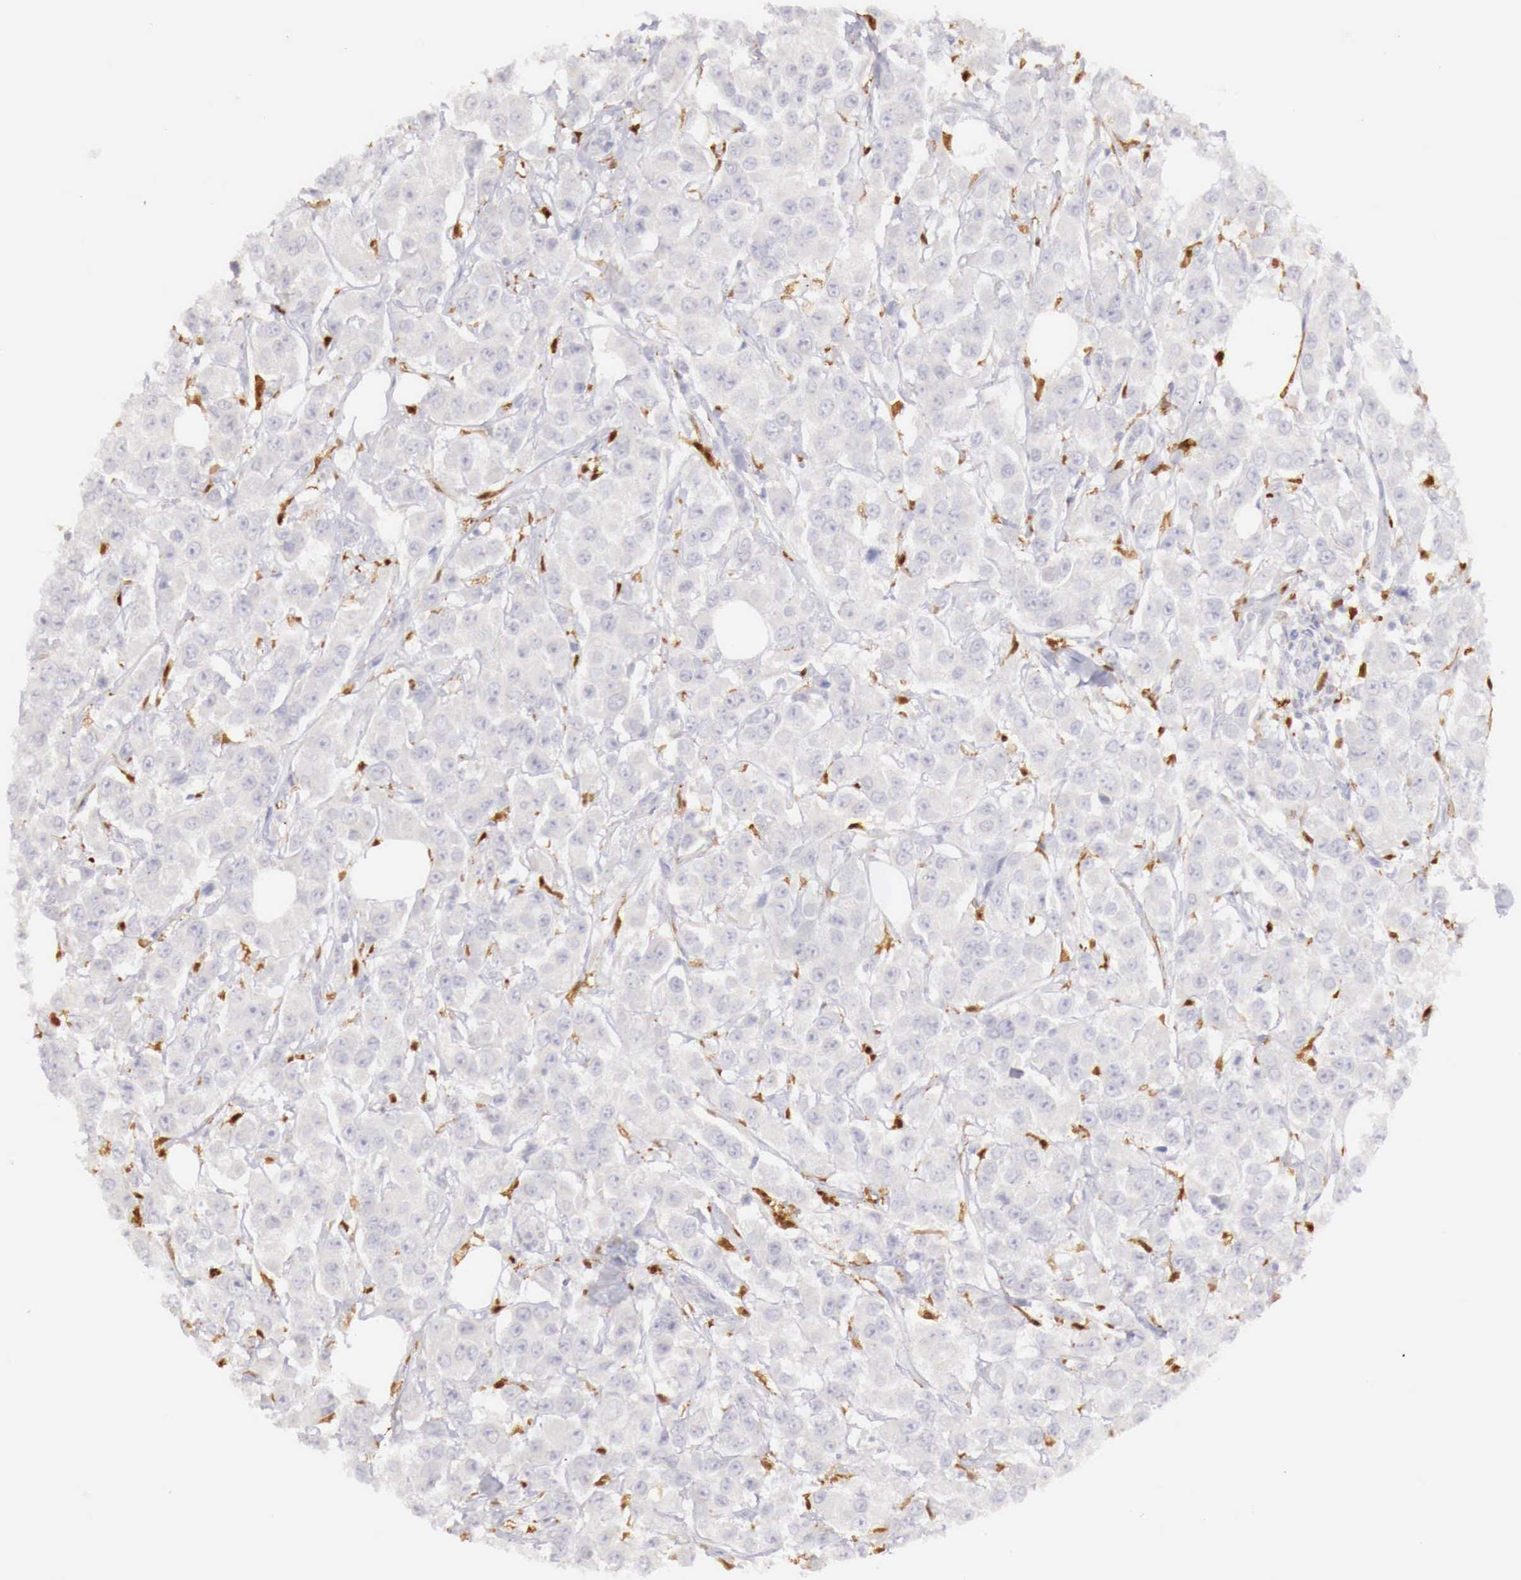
{"staining": {"intensity": "negative", "quantity": "none", "location": "none"}, "tissue": "breast cancer", "cell_type": "Tumor cells", "image_type": "cancer", "snomed": [{"axis": "morphology", "description": "Duct carcinoma"}, {"axis": "topography", "description": "Breast"}], "caption": "Micrograph shows no protein staining in tumor cells of infiltrating ductal carcinoma (breast) tissue.", "gene": "RENBP", "patient": {"sex": "female", "age": 58}}